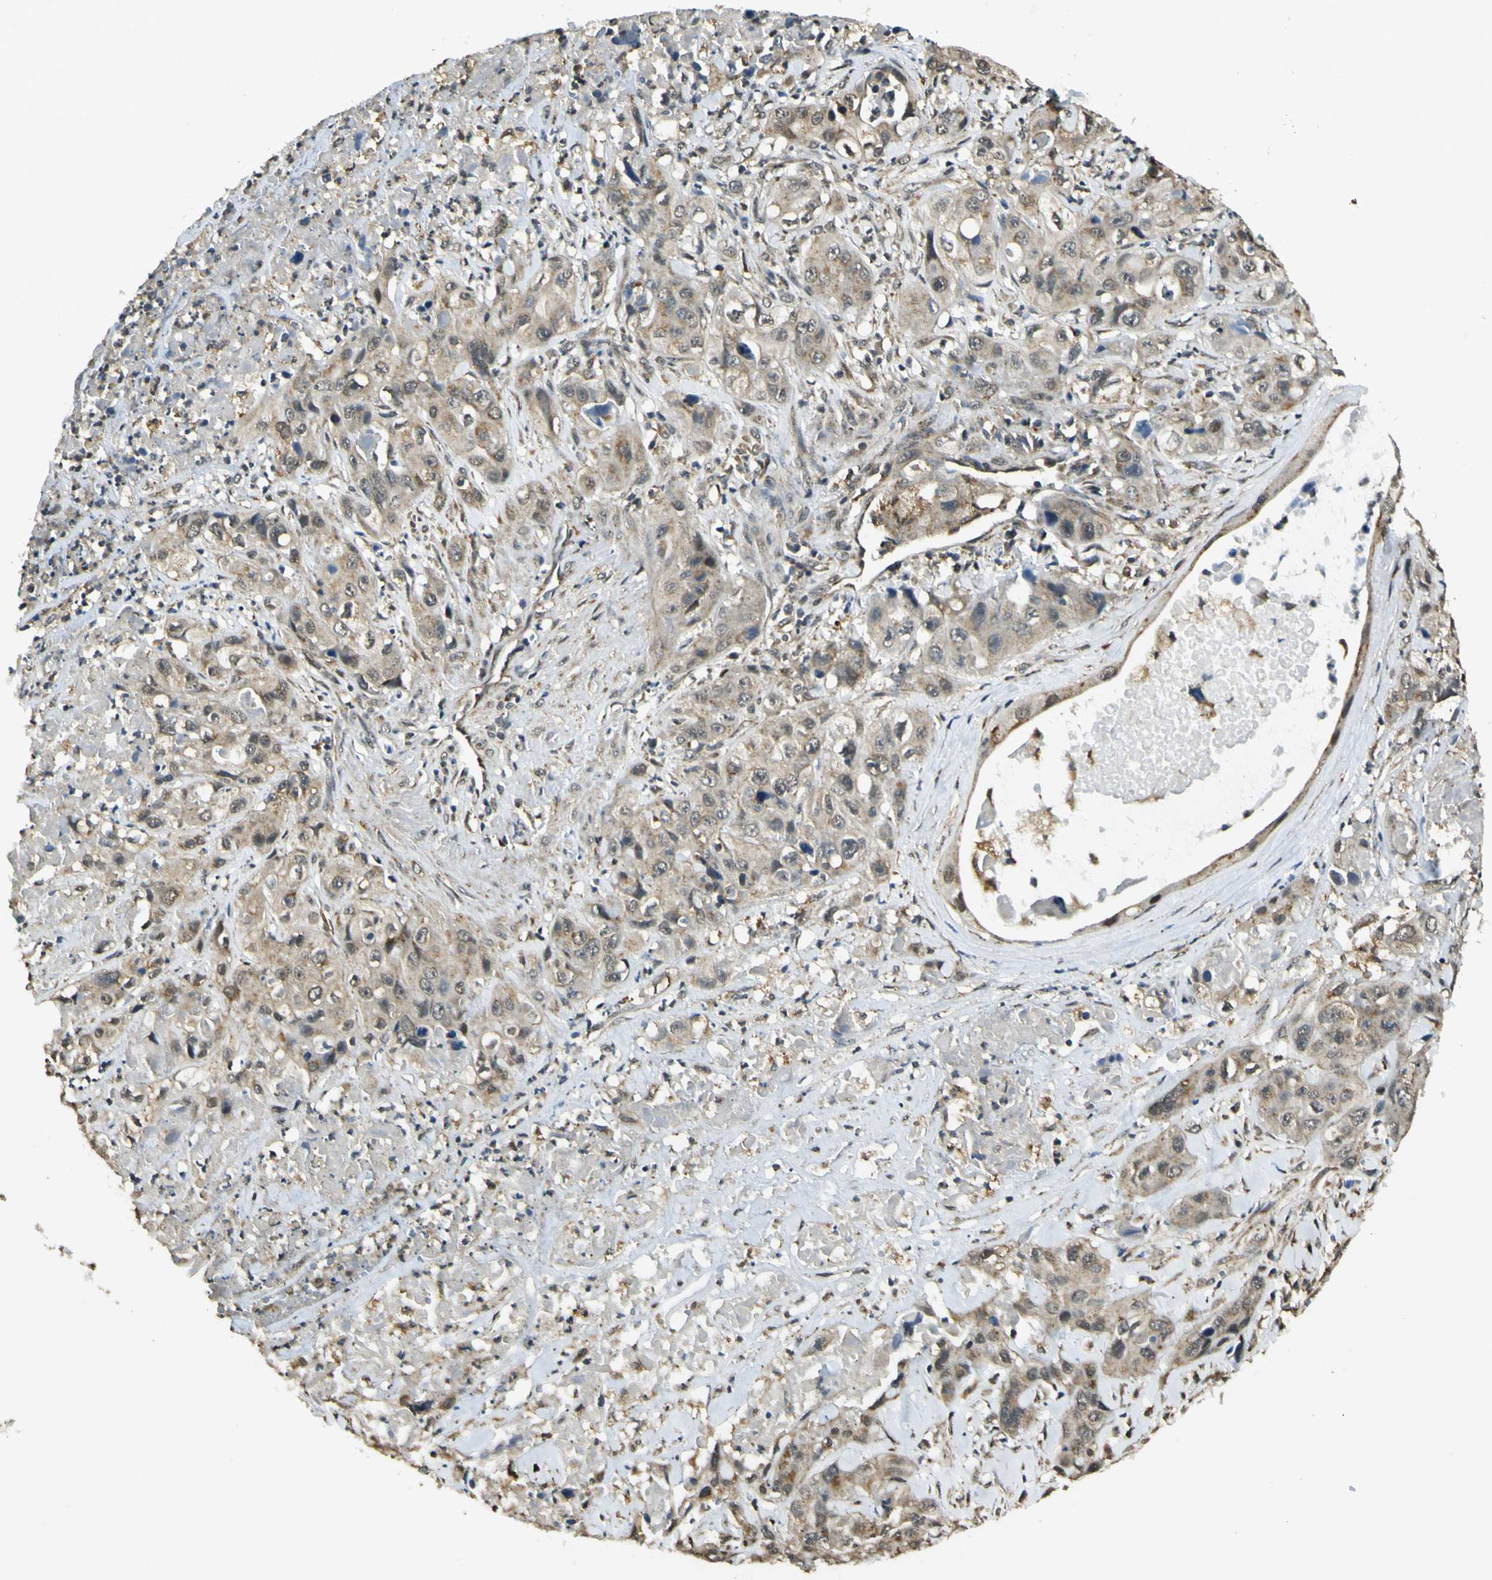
{"staining": {"intensity": "weak", "quantity": ">75%", "location": "cytoplasmic/membranous"}, "tissue": "liver cancer", "cell_type": "Tumor cells", "image_type": "cancer", "snomed": [{"axis": "morphology", "description": "Cholangiocarcinoma"}, {"axis": "topography", "description": "Liver"}], "caption": "High-magnification brightfield microscopy of liver cancer stained with DAB (3,3'-diaminobenzidine) (brown) and counterstained with hematoxylin (blue). tumor cells exhibit weak cytoplasmic/membranous expression is appreciated in approximately>75% of cells.", "gene": "LAMTOR1", "patient": {"sex": "female", "age": 61}}